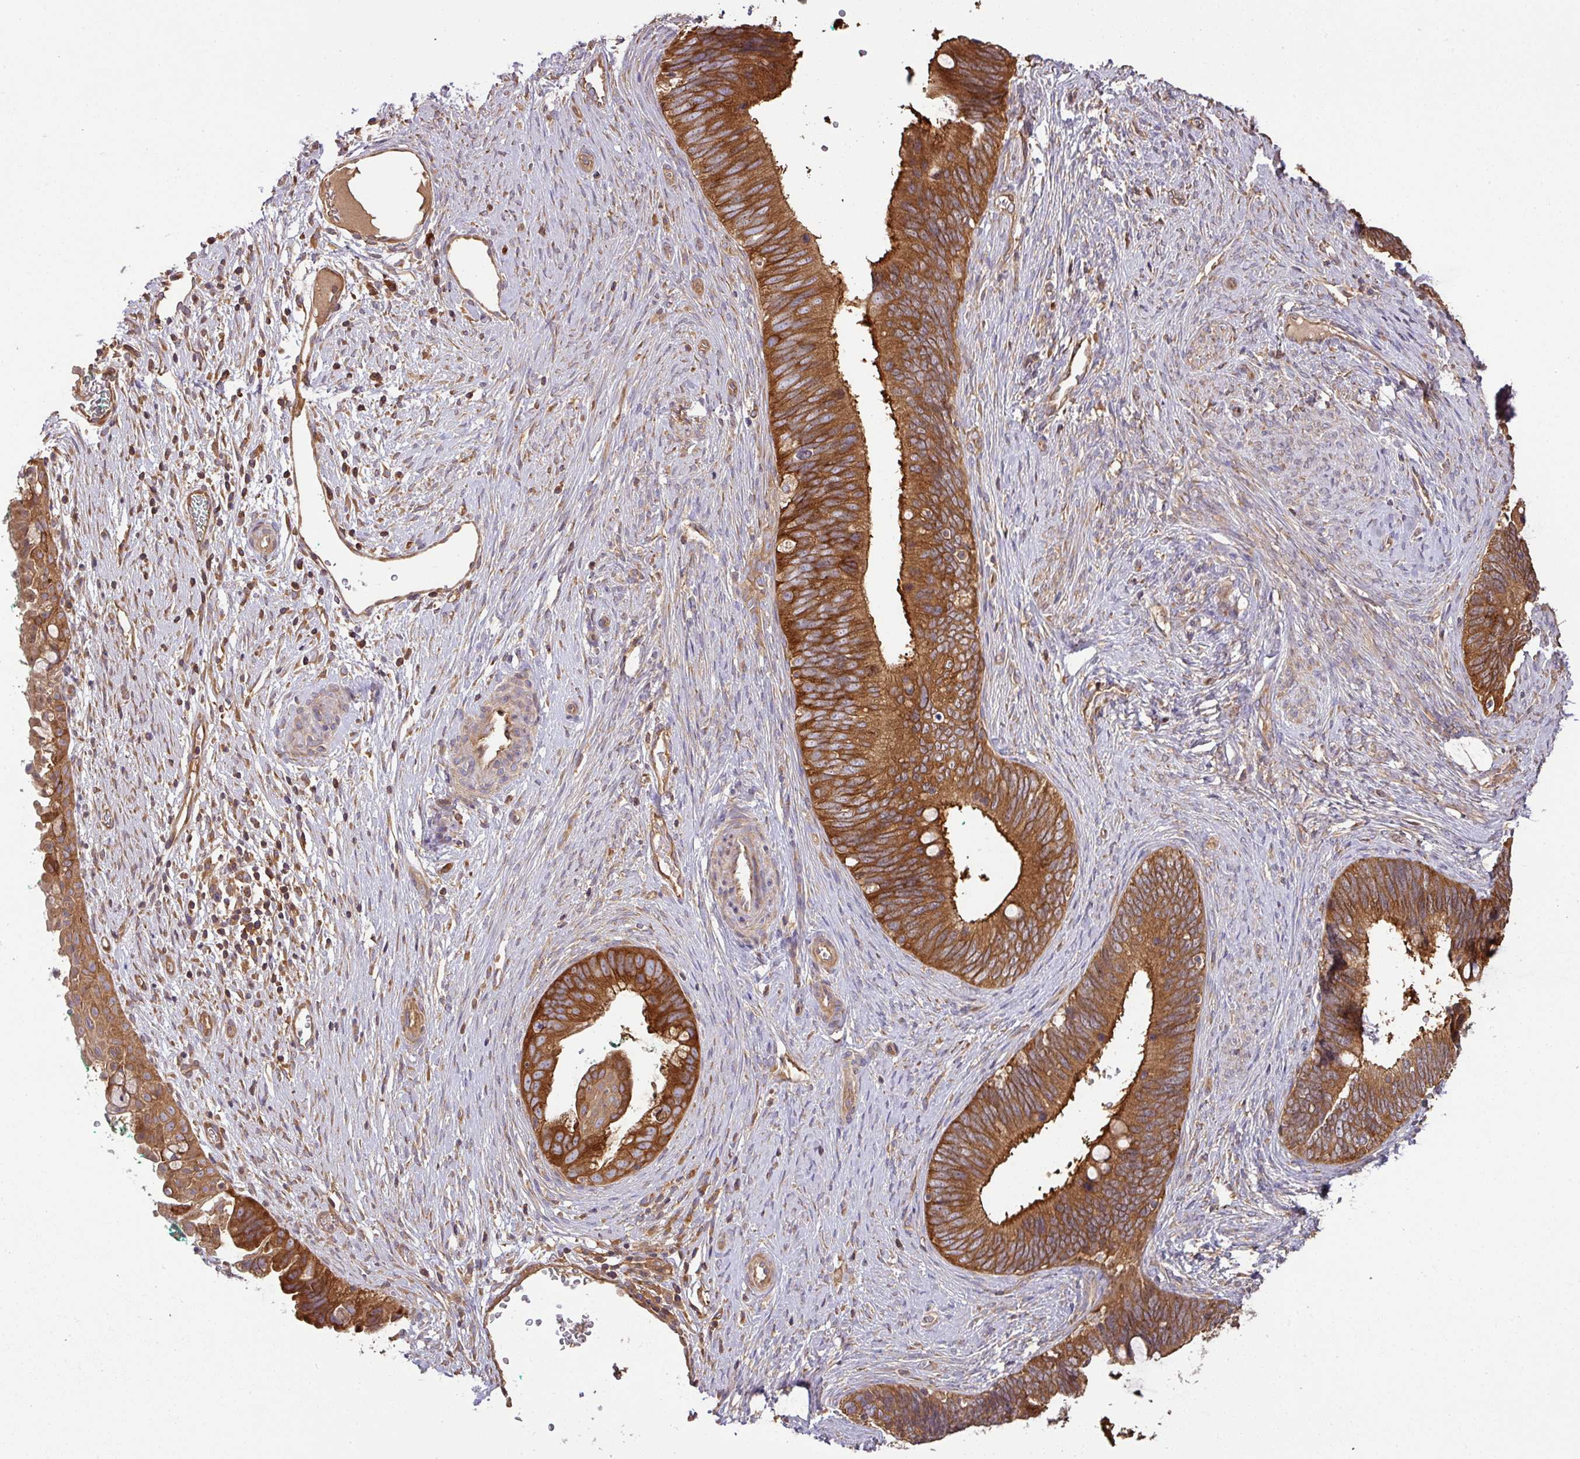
{"staining": {"intensity": "moderate", "quantity": ">75%", "location": "cytoplasmic/membranous"}, "tissue": "cervical cancer", "cell_type": "Tumor cells", "image_type": "cancer", "snomed": [{"axis": "morphology", "description": "Adenocarcinoma, NOS"}, {"axis": "topography", "description": "Cervix"}], "caption": "Protein staining of cervical adenocarcinoma tissue demonstrates moderate cytoplasmic/membranous staining in approximately >75% of tumor cells. The staining was performed using DAB to visualize the protein expression in brown, while the nuclei were stained in blue with hematoxylin (Magnification: 20x).", "gene": "GSPT1", "patient": {"sex": "female", "age": 42}}